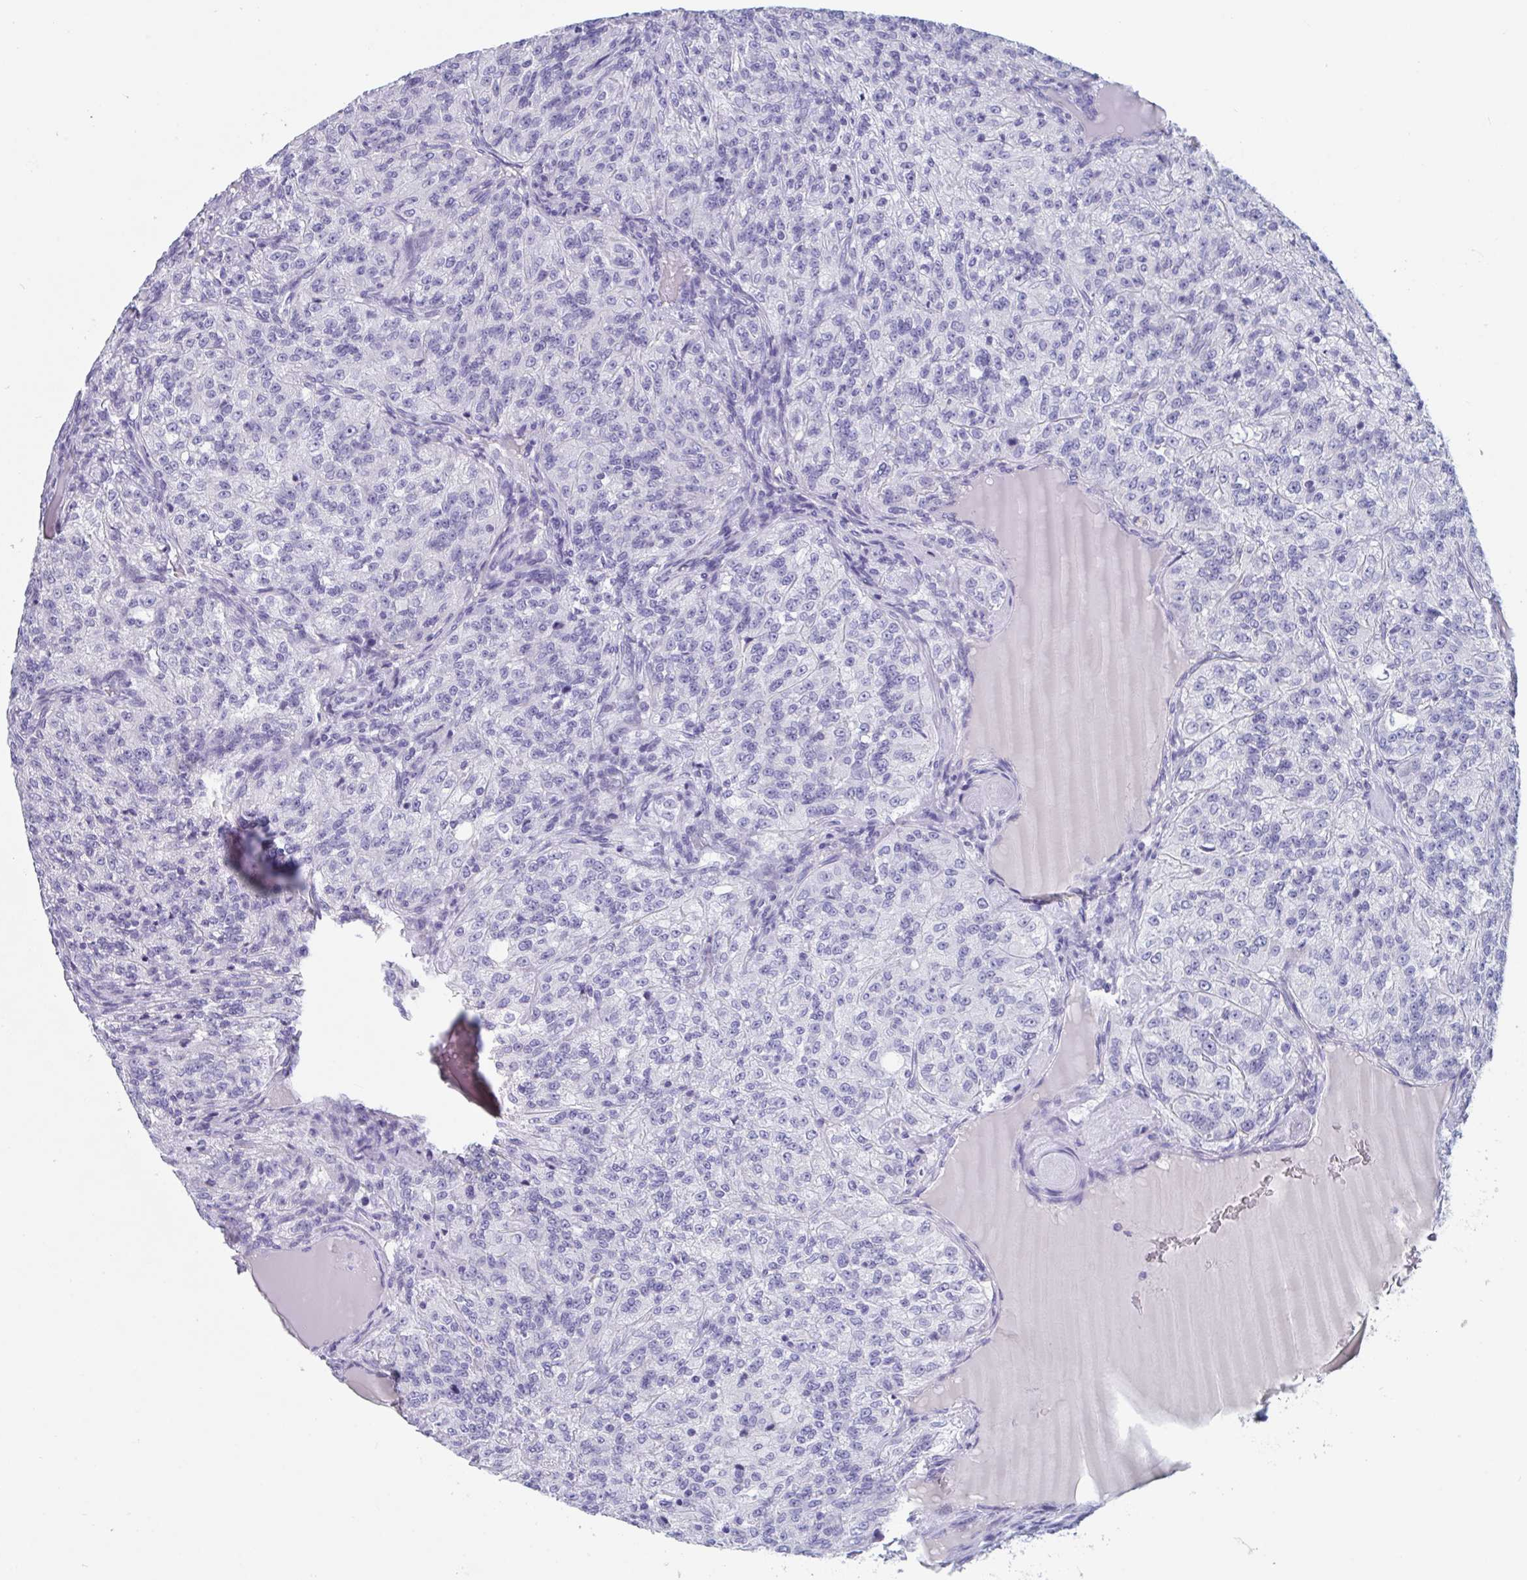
{"staining": {"intensity": "negative", "quantity": "none", "location": "none"}, "tissue": "renal cancer", "cell_type": "Tumor cells", "image_type": "cancer", "snomed": [{"axis": "morphology", "description": "Adenocarcinoma, NOS"}, {"axis": "topography", "description": "Kidney"}], "caption": "The image shows no staining of tumor cells in adenocarcinoma (renal).", "gene": "DPEP3", "patient": {"sex": "female", "age": 63}}